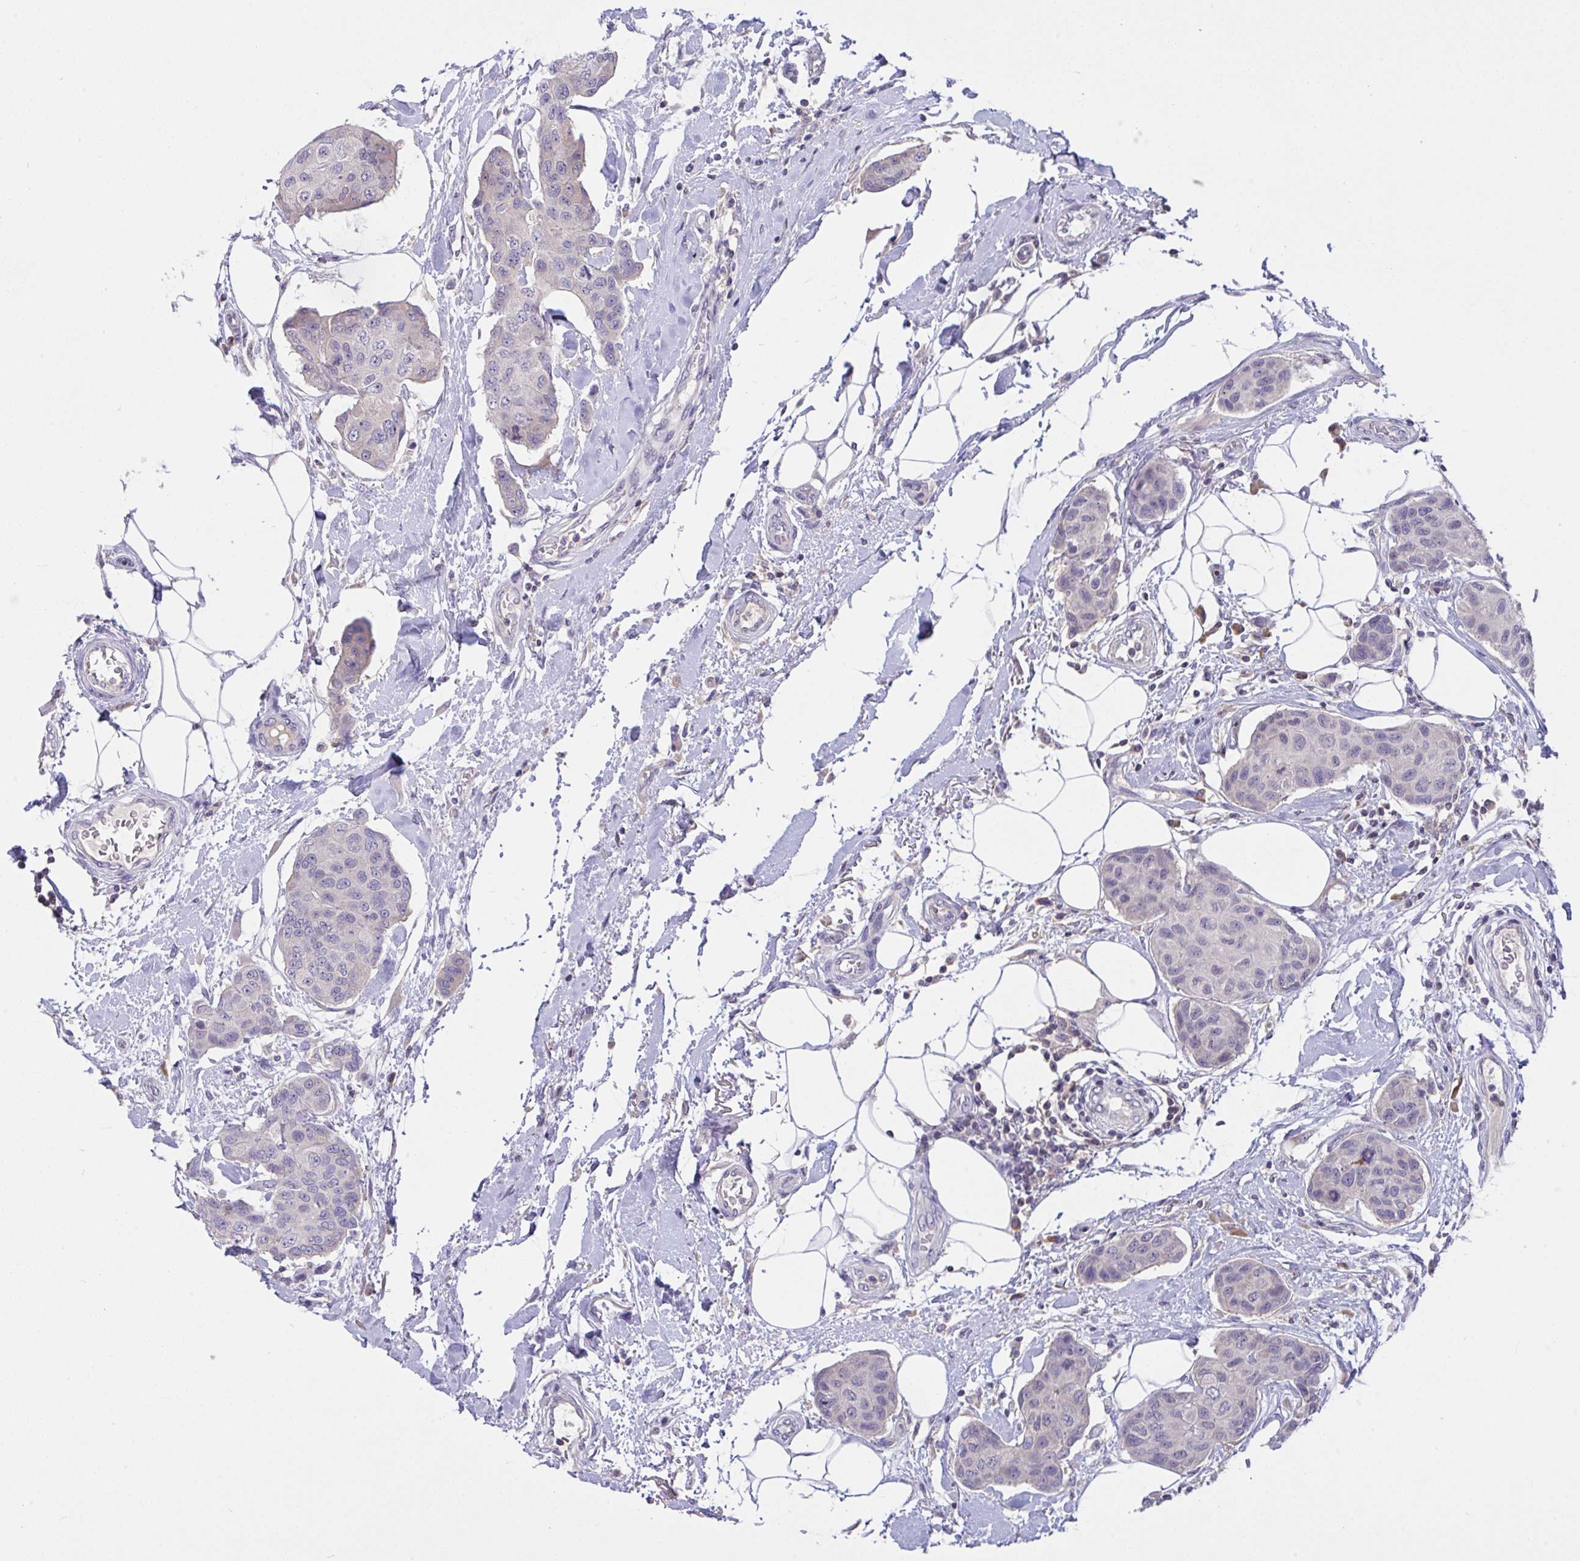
{"staining": {"intensity": "negative", "quantity": "none", "location": "none"}, "tissue": "breast cancer", "cell_type": "Tumor cells", "image_type": "cancer", "snomed": [{"axis": "morphology", "description": "Duct carcinoma"}, {"axis": "topography", "description": "Breast"}, {"axis": "topography", "description": "Lymph node"}], "caption": "Micrograph shows no significant protein staining in tumor cells of breast infiltrating ductal carcinoma.", "gene": "TMEM41A", "patient": {"sex": "female", "age": 80}}